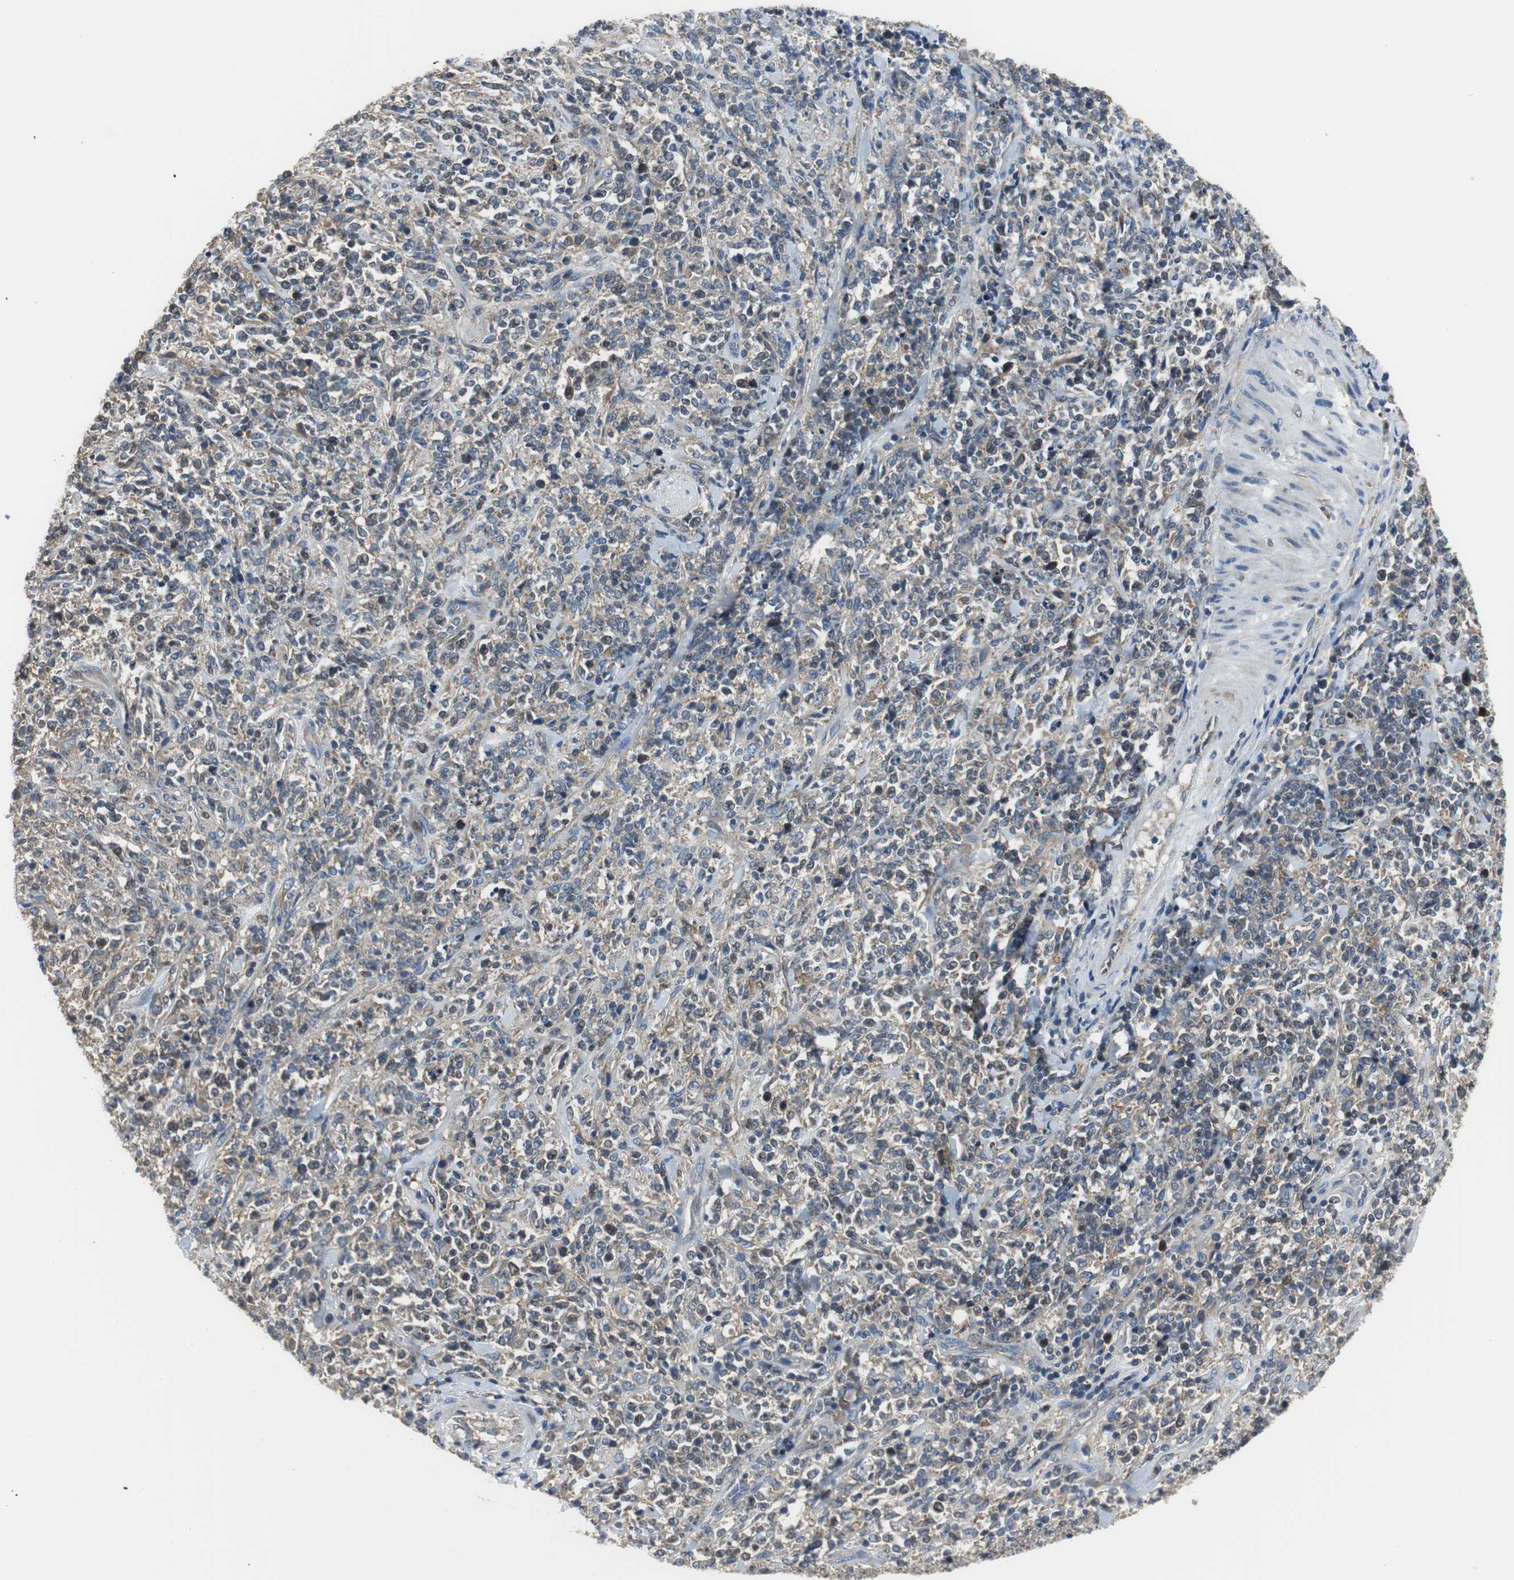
{"staining": {"intensity": "weak", "quantity": "25%-75%", "location": "cytoplasmic/membranous"}, "tissue": "lymphoma", "cell_type": "Tumor cells", "image_type": "cancer", "snomed": [{"axis": "morphology", "description": "Malignant lymphoma, non-Hodgkin's type, High grade"}, {"axis": "topography", "description": "Soft tissue"}], "caption": "There is low levels of weak cytoplasmic/membranous staining in tumor cells of lymphoma, as demonstrated by immunohistochemical staining (brown color).", "gene": "PI4KB", "patient": {"sex": "male", "age": 18}}